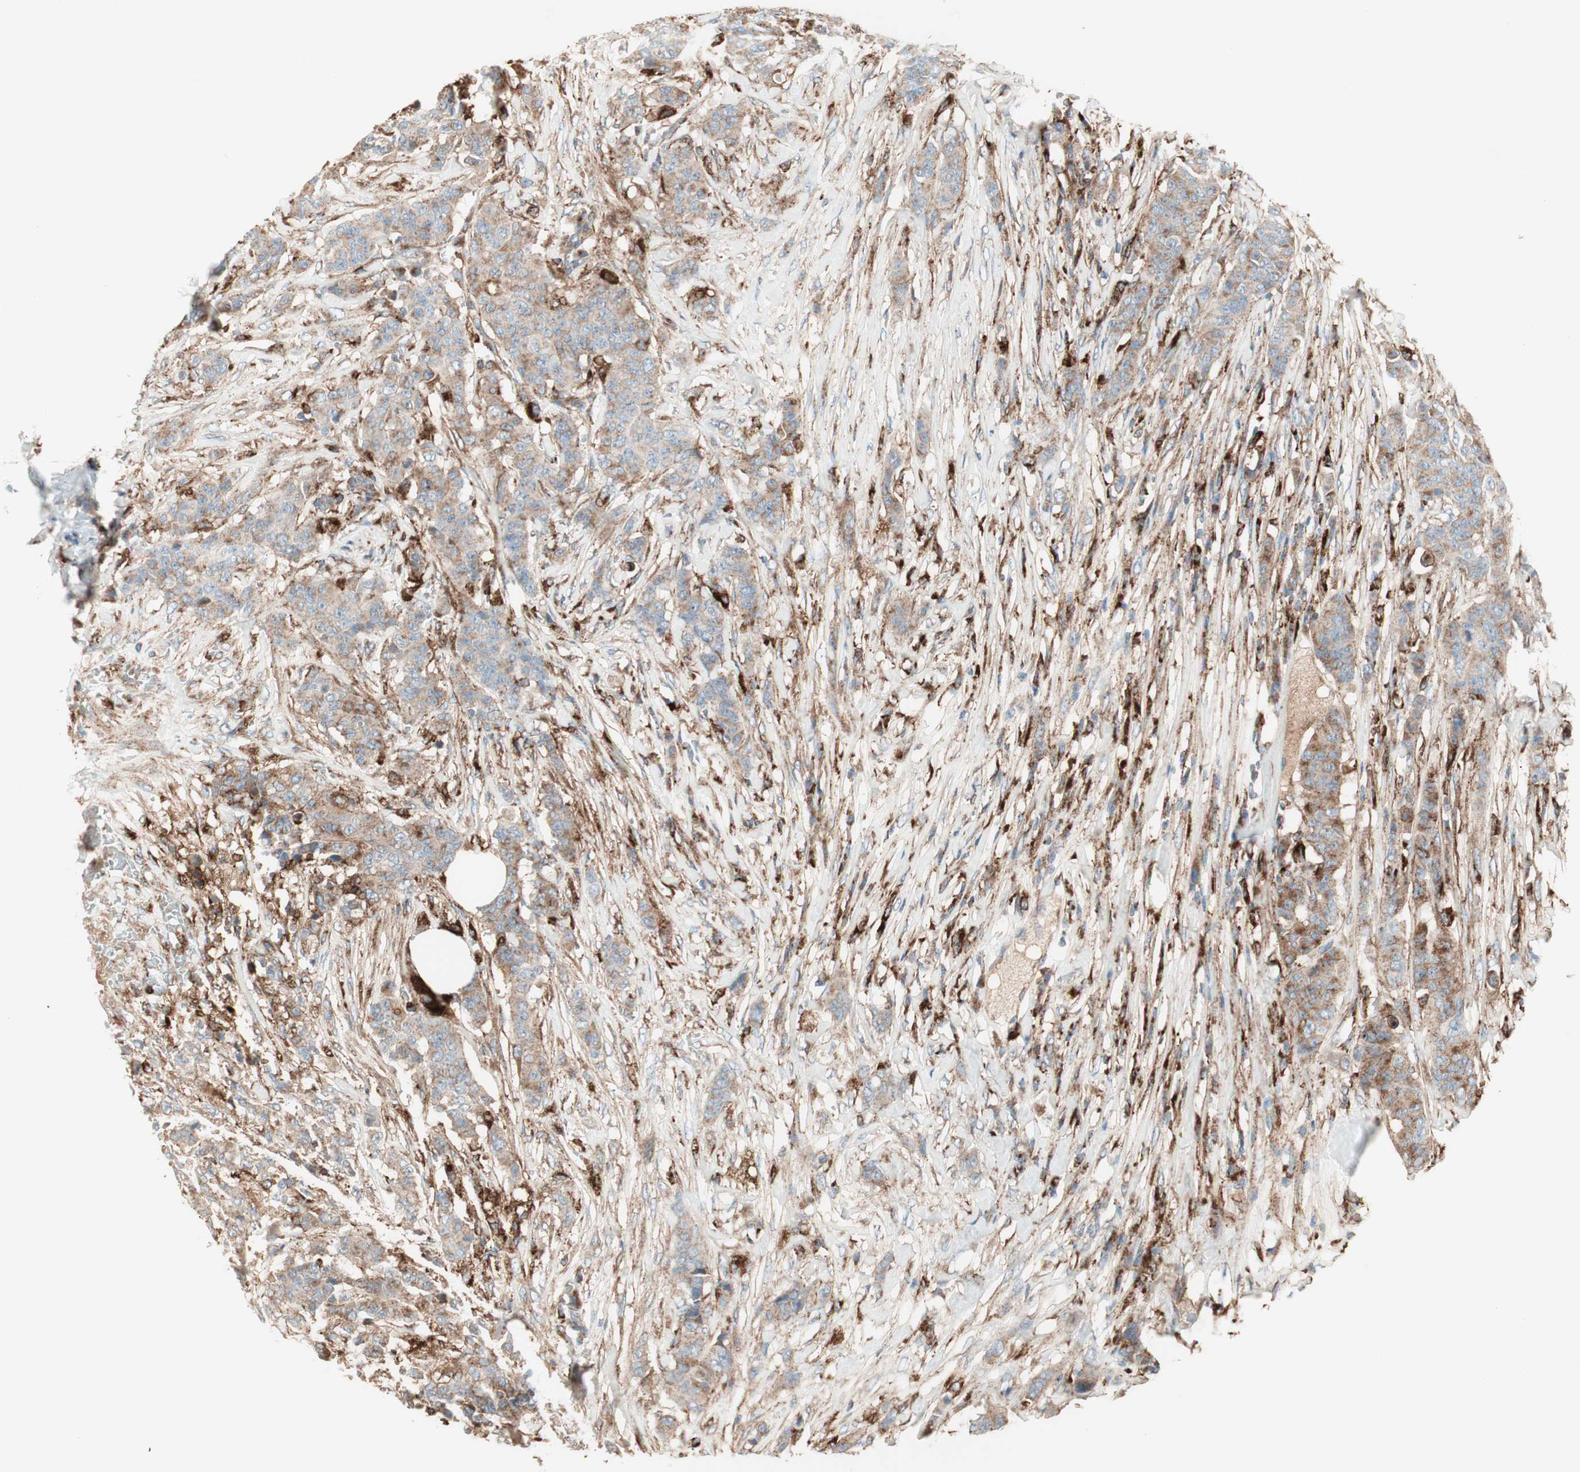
{"staining": {"intensity": "weak", "quantity": ">75%", "location": "cytoplasmic/membranous"}, "tissue": "breast cancer", "cell_type": "Tumor cells", "image_type": "cancer", "snomed": [{"axis": "morphology", "description": "Duct carcinoma"}, {"axis": "topography", "description": "Breast"}], "caption": "Breast invasive ductal carcinoma was stained to show a protein in brown. There is low levels of weak cytoplasmic/membranous staining in approximately >75% of tumor cells.", "gene": "ATP6V1G1", "patient": {"sex": "female", "age": 40}}